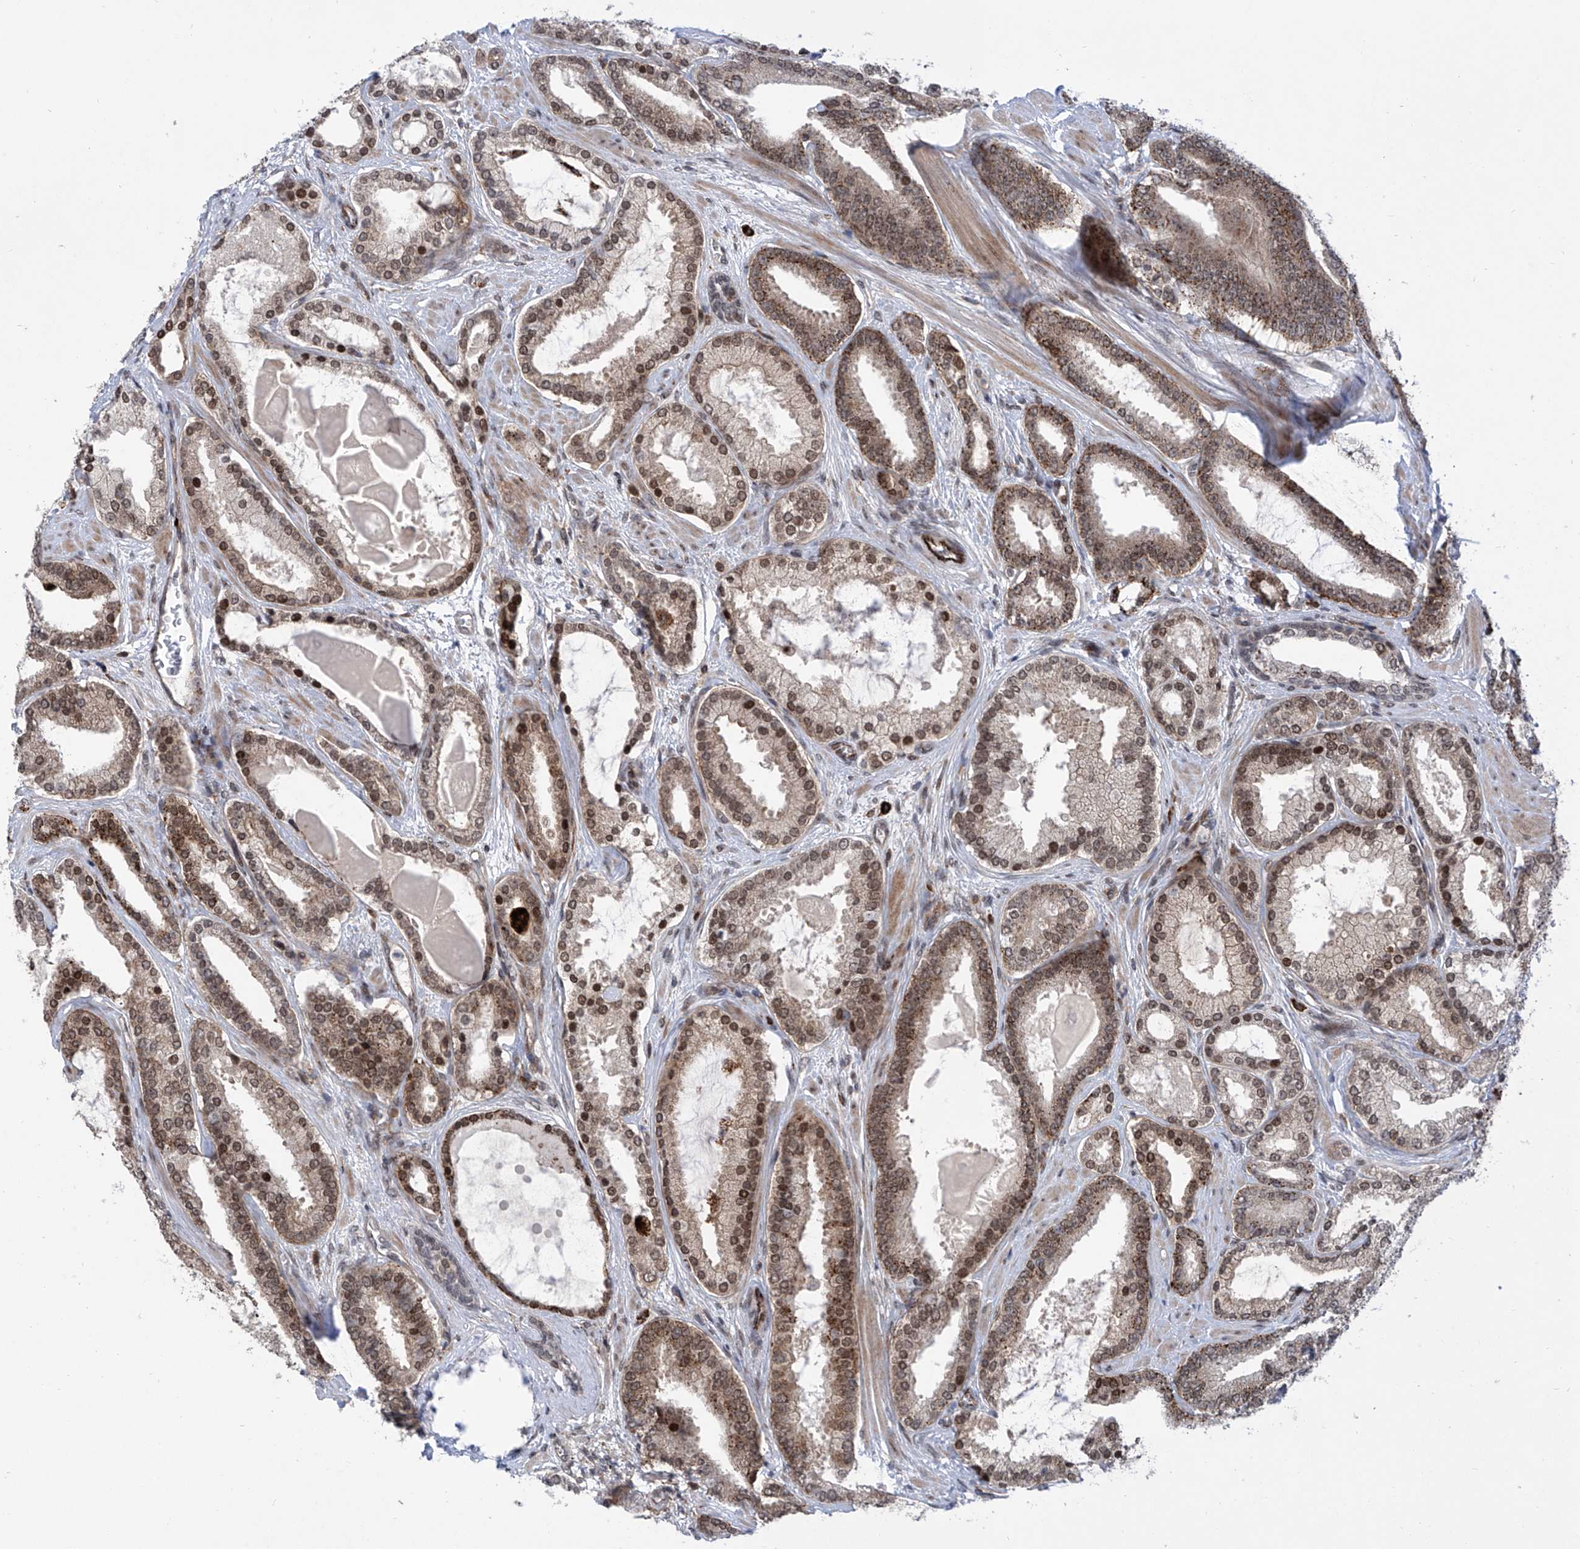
{"staining": {"intensity": "moderate", "quantity": ">75%", "location": "cytoplasmic/membranous,nuclear"}, "tissue": "prostate cancer", "cell_type": "Tumor cells", "image_type": "cancer", "snomed": [{"axis": "morphology", "description": "Adenocarcinoma, High grade"}, {"axis": "topography", "description": "Prostate"}], "caption": "Human prostate cancer (adenocarcinoma (high-grade)) stained for a protein (brown) demonstrates moderate cytoplasmic/membranous and nuclear positive positivity in about >75% of tumor cells.", "gene": "CEP290", "patient": {"sex": "male", "age": 60}}